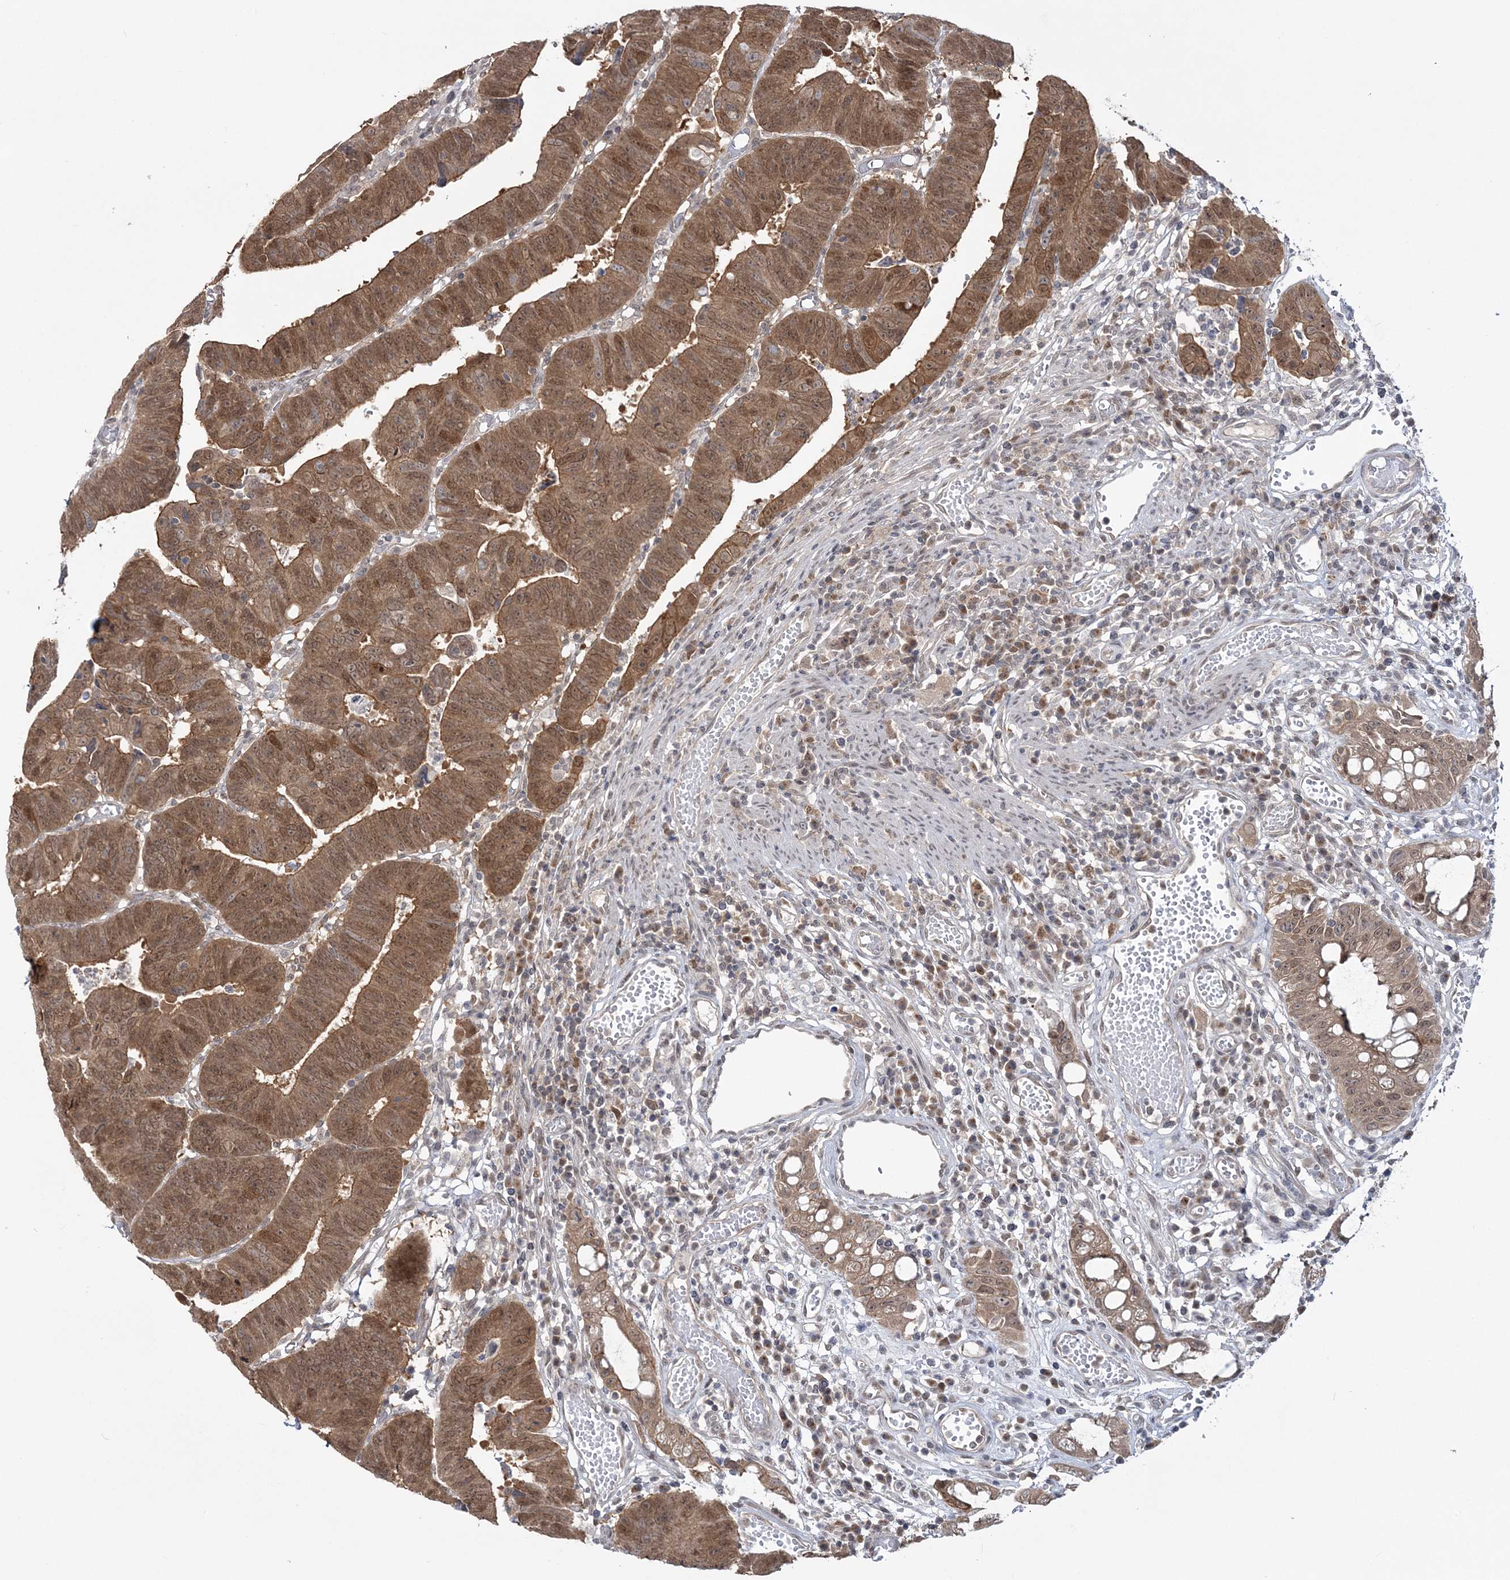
{"staining": {"intensity": "strong", "quantity": ">75%", "location": "cytoplasmic/membranous,nuclear"}, "tissue": "colorectal cancer", "cell_type": "Tumor cells", "image_type": "cancer", "snomed": [{"axis": "morphology", "description": "Adenocarcinoma, NOS"}, {"axis": "topography", "description": "Rectum"}], "caption": "DAB immunohistochemical staining of colorectal adenocarcinoma shows strong cytoplasmic/membranous and nuclear protein expression in about >75% of tumor cells. (DAB (3,3'-diaminobenzidine) IHC with brightfield microscopy, high magnification).", "gene": "ZFAND6", "patient": {"sex": "female", "age": 65}}